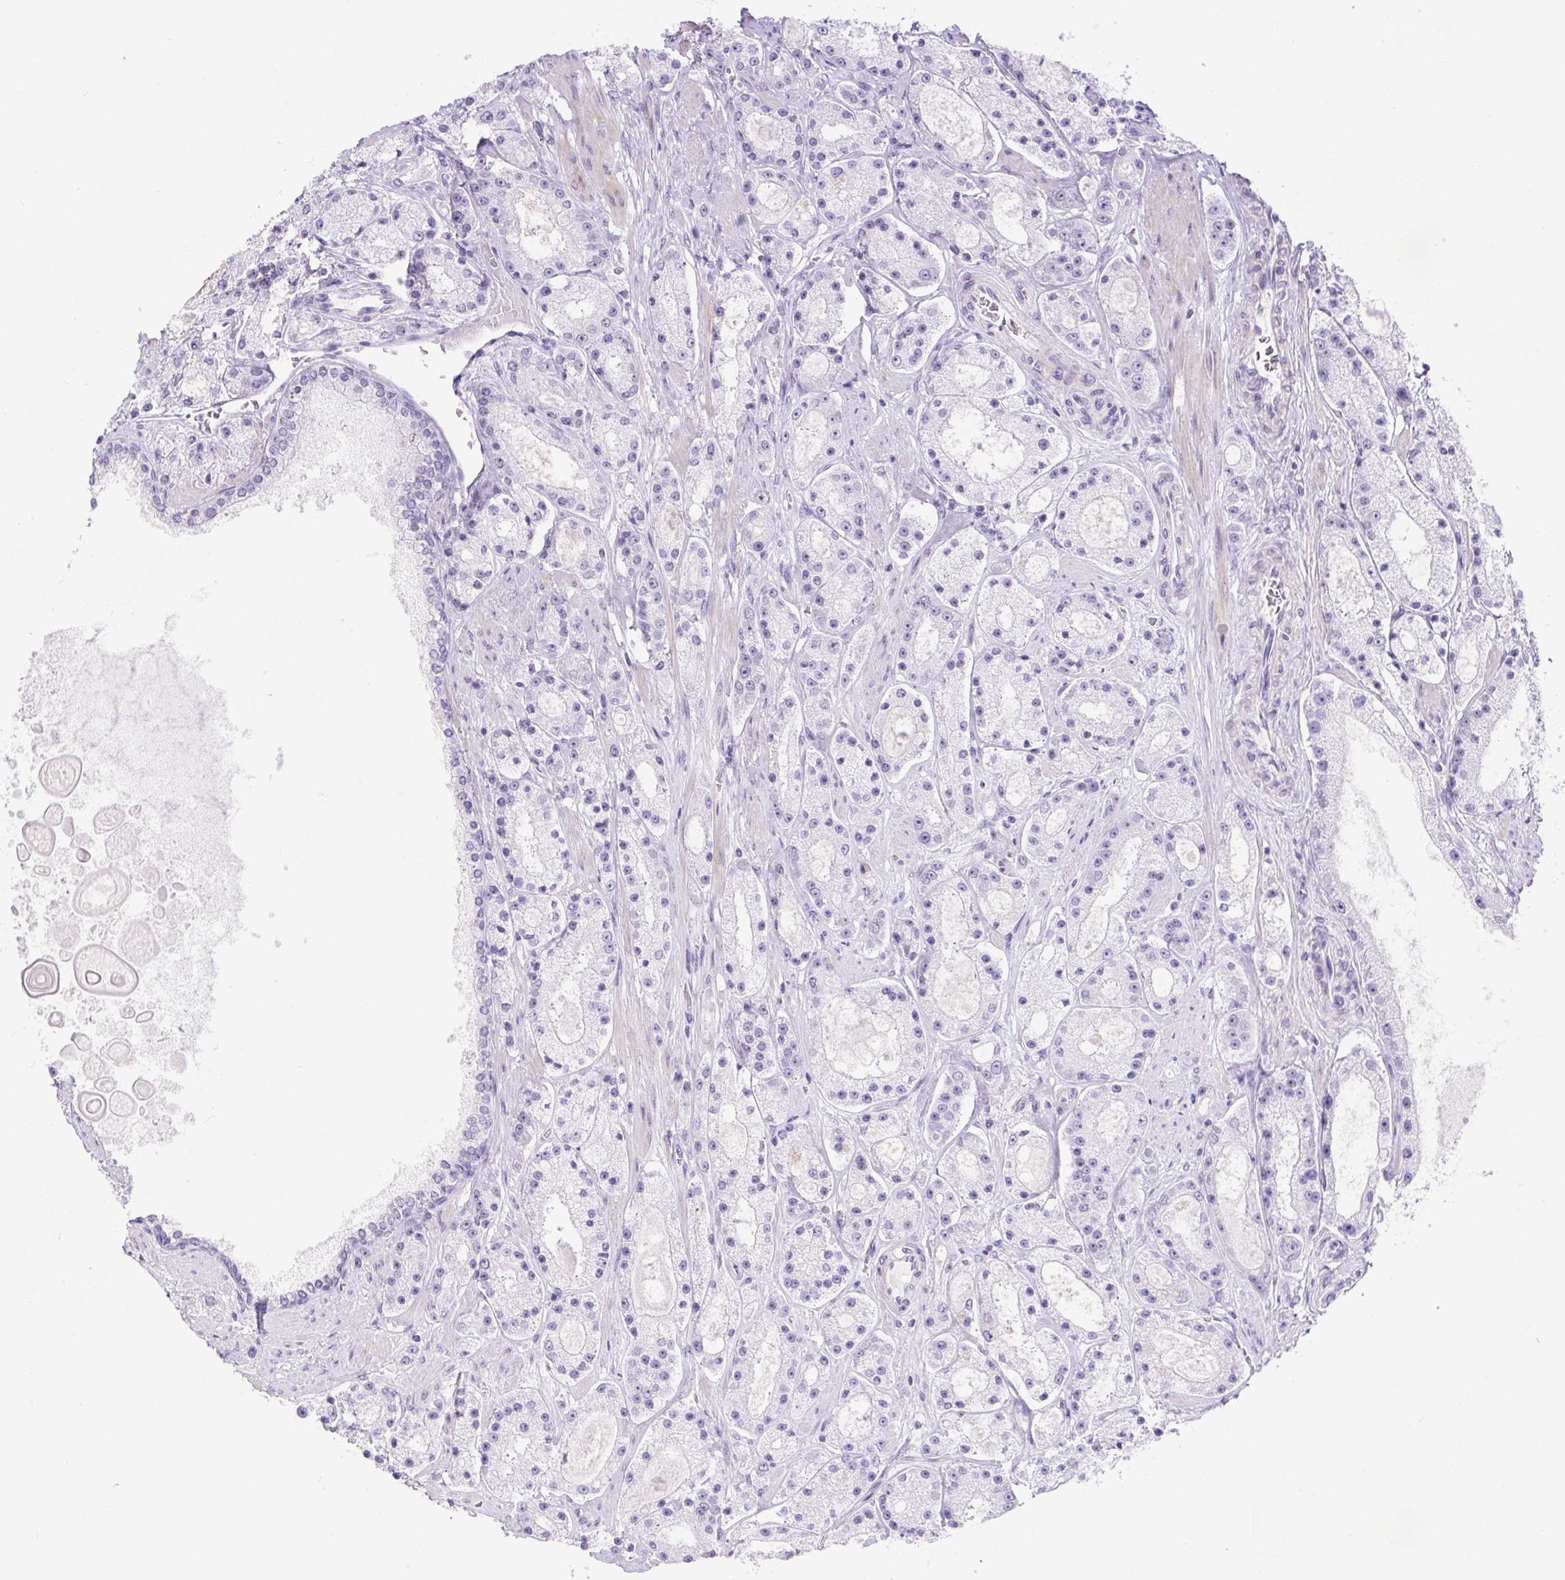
{"staining": {"intensity": "negative", "quantity": "none", "location": "none"}, "tissue": "prostate cancer", "cell_type": "Tumor cells", "image_type": "cancer", "snomed": [{"axis": "morphology", "description": "Adenocarcinoma, High grade"}, {"axis": "topography", "description": "Prostate"}], "caption": "The micrograph exhibits no significant staining in tumor cells of prostate cancer. (DAB (3,3'-diaminobenzidine) immunohistochemistry, high magnification).", "gene": "DDX17", "patient": {"sex": "male", "age": 67}}